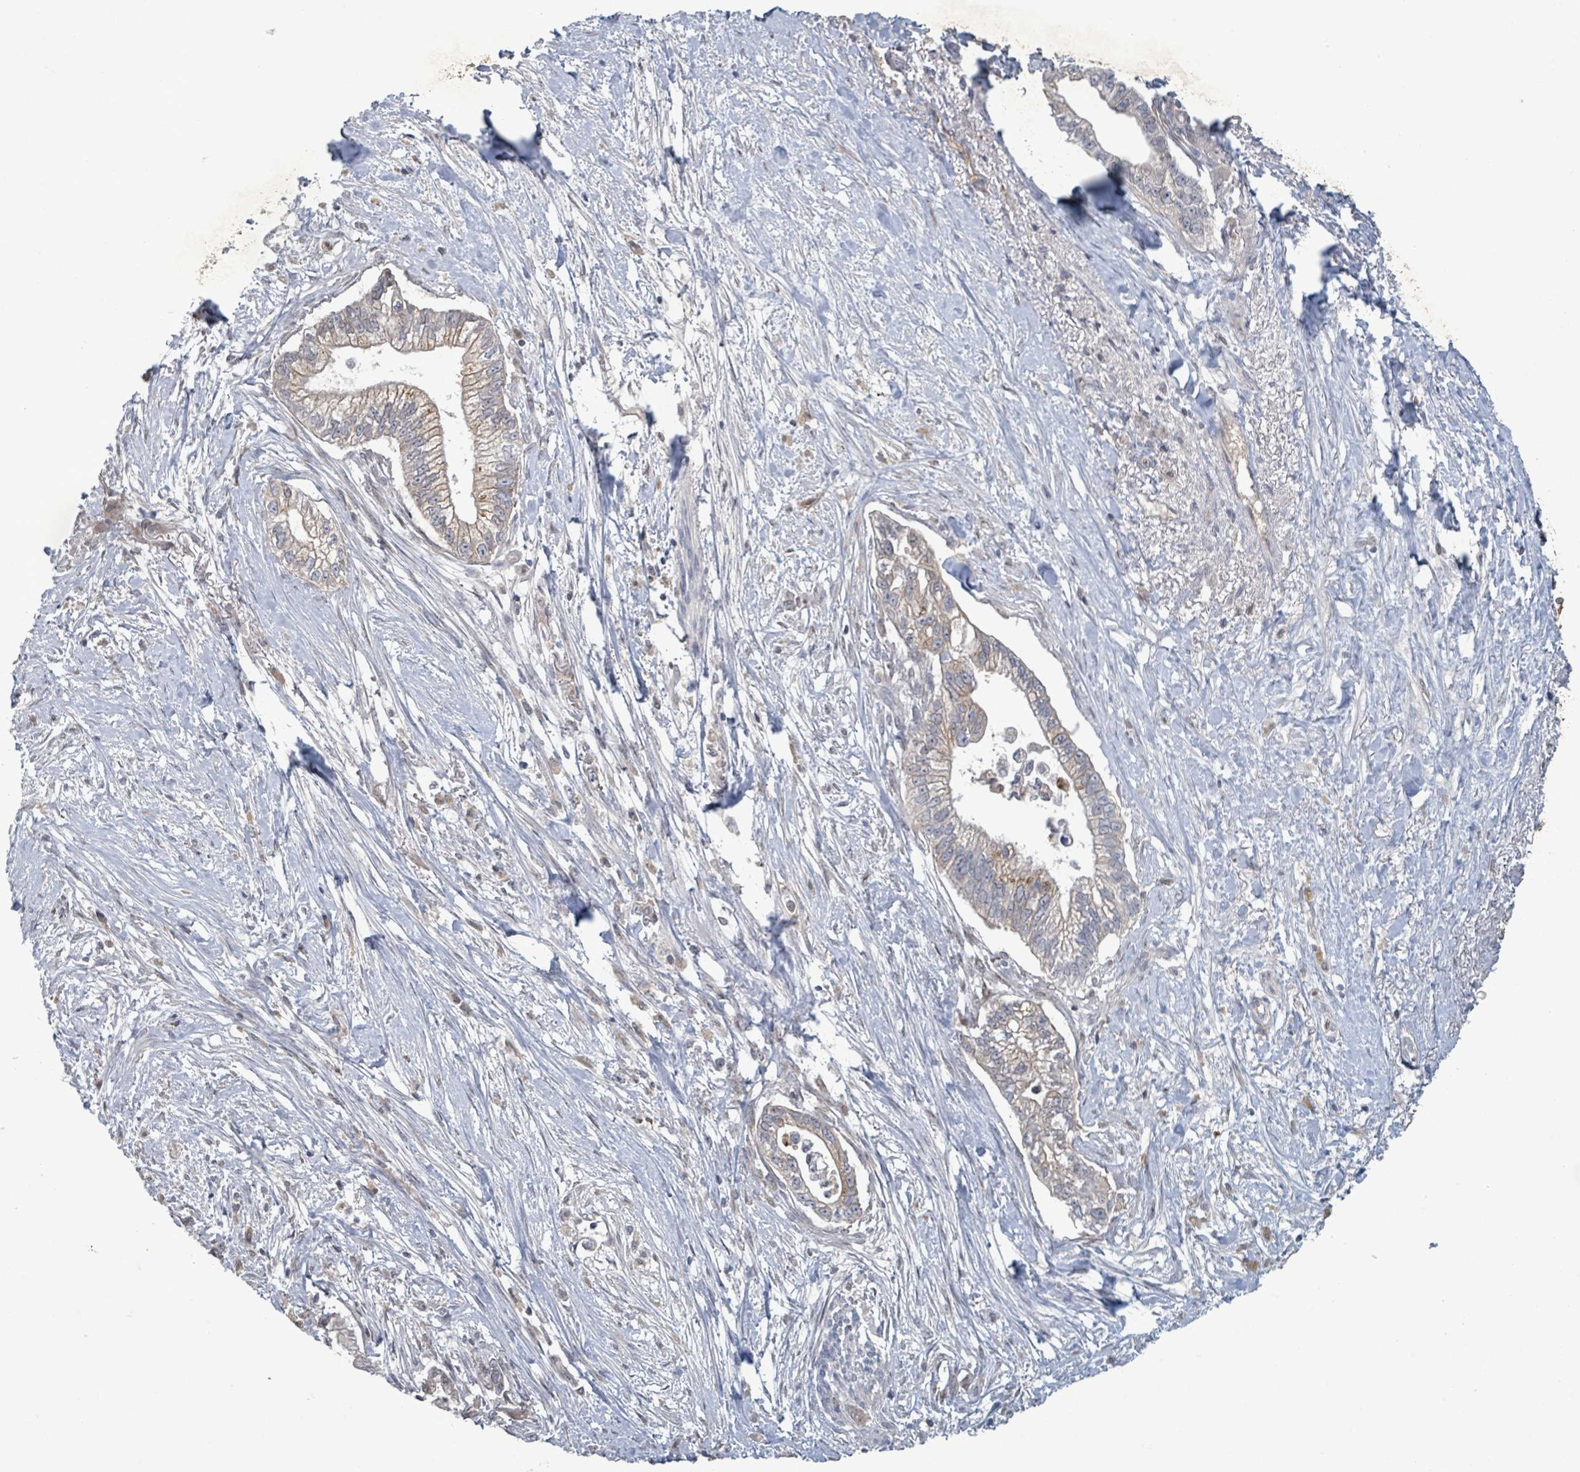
{"staining": {"intensity": "weak", "quantity": "<25%", "location": "cytoplasmic/membranous"}, "tissue": "pancreatic cancer", "cell_type": "Tumor cells", "image_type": "cancer", "snomed": [{"axis": "morphology", "description": "Adenocarcinoma, NOS"}, {"axis": "topography", "description": "Pancreas"}], "caption": "A histopathology image of human adenocarcinoma (pancreatic) is negative for staining in tumor cells.", "gene": "GRM8", "patient": {"sex": "male", "age": 70}}